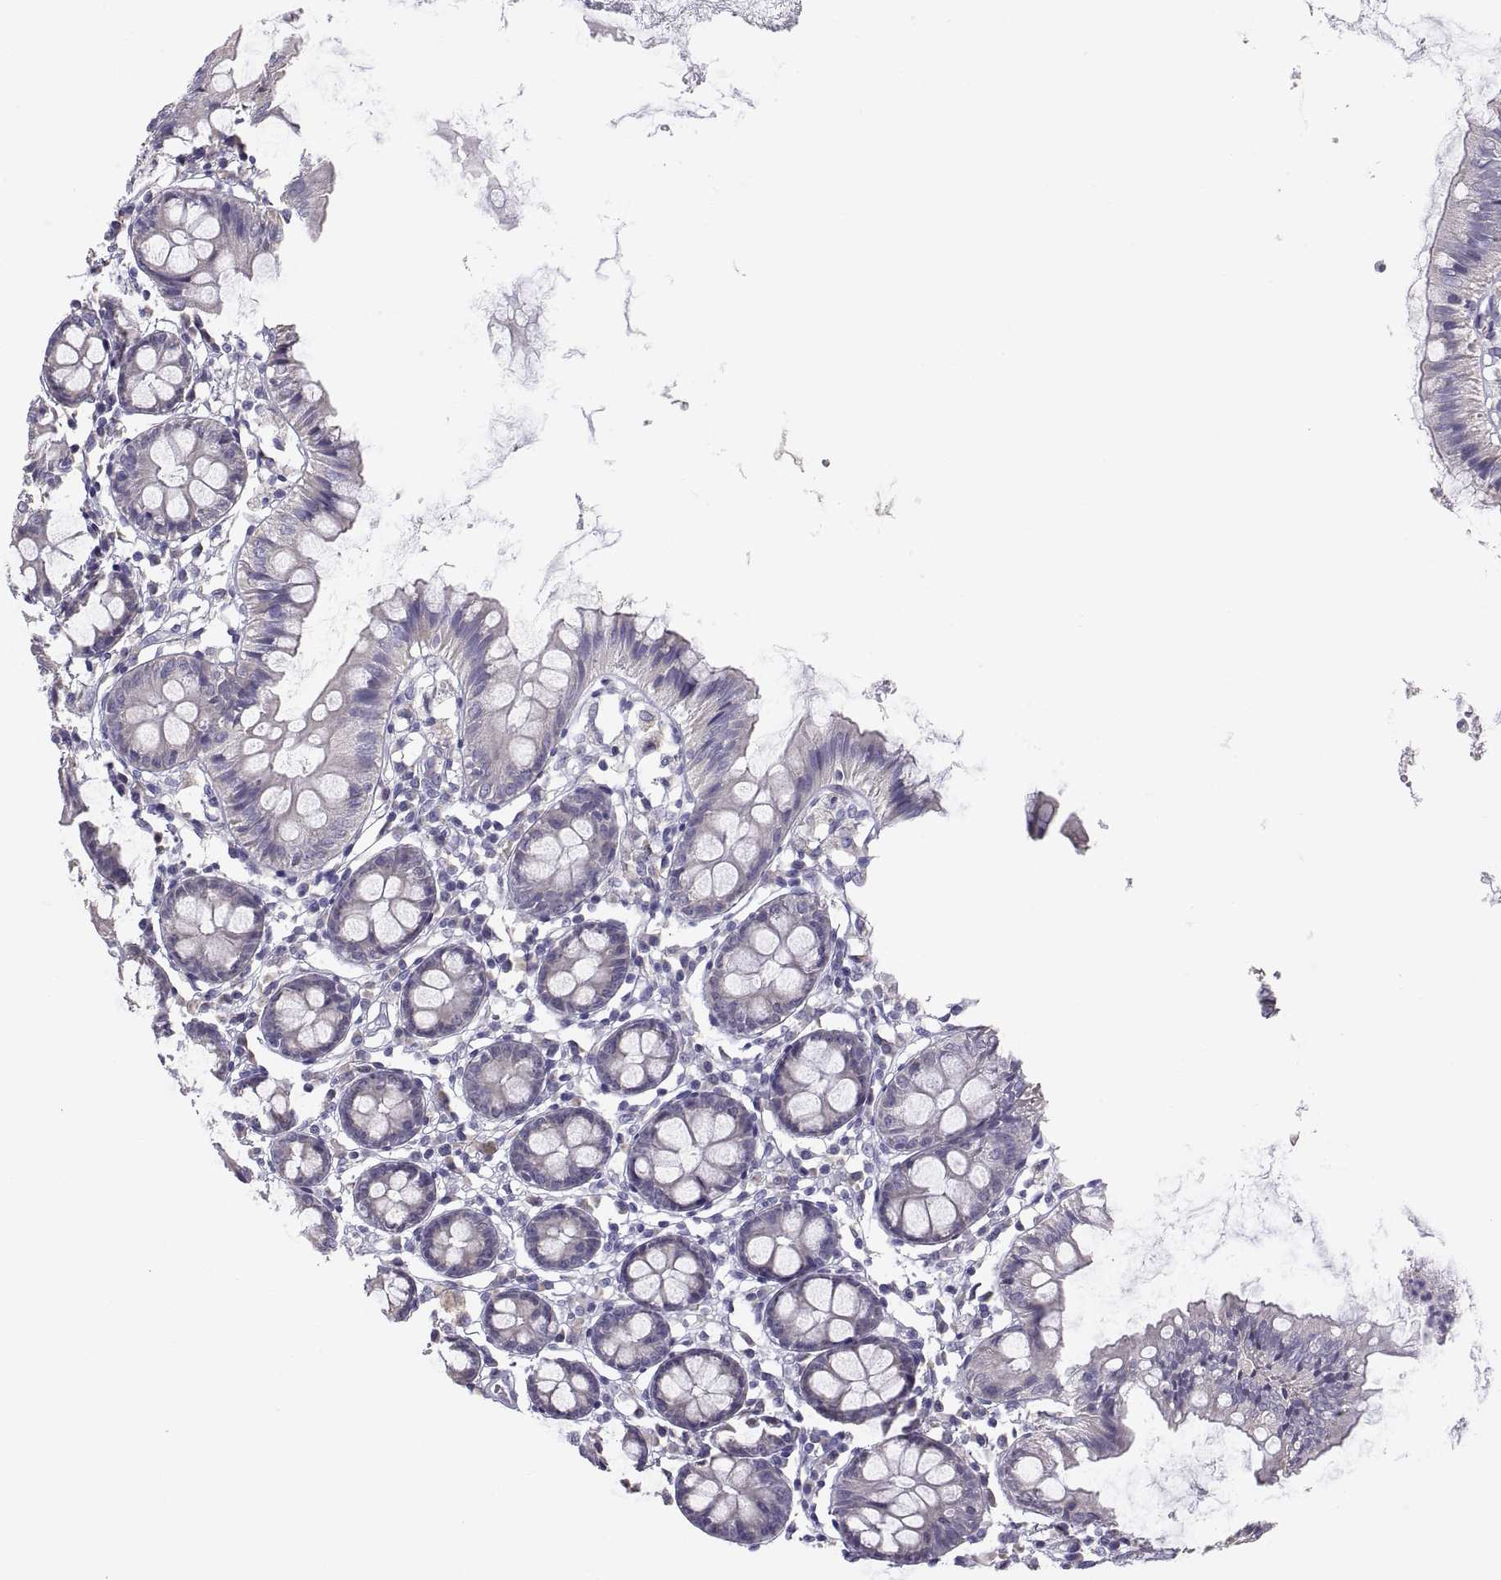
{"staining": {"intensity": "negative", "quantity": "none", "location": "none"}, "tissue": "colon", "cell_type": "Endothelial cells", "image_type": "normal", "snomed": [{"axis": "morphology", "description": "Normal tissue, NOS"}, {"axis": "topography", "description": "Colon"}], "caption": "Immunohistochemical staining of benign colon displays no significant positivity in endothelial cells.", "gene": "TNNC1", "patient": {"sex": "female", "age": 84}}